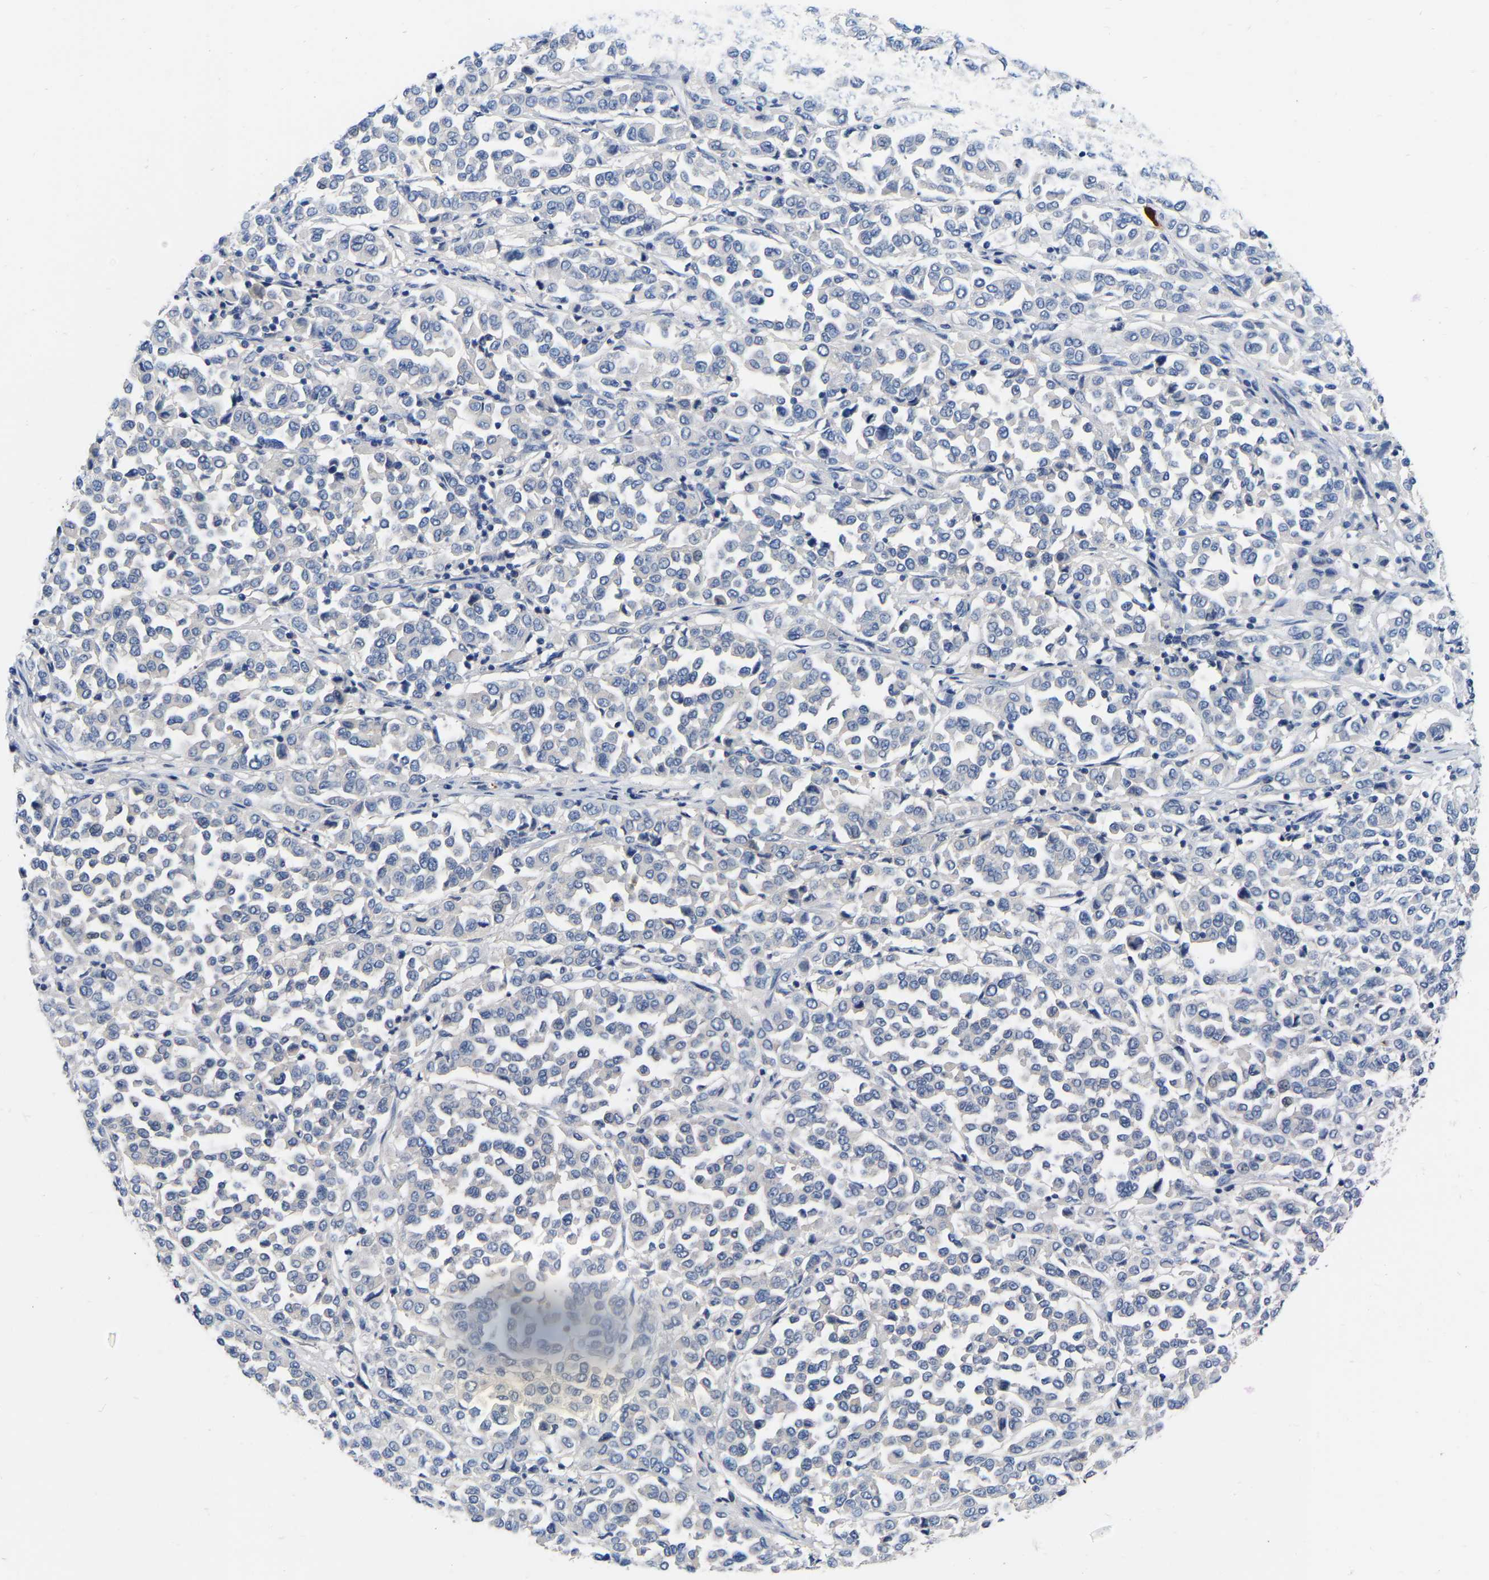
{"staining": {"intensity": "negative", "quantity": "none", "location": "none"}, "tissue": "melanoma", "cell_type": "Tumor cells", "image_type": "cancer", "snomed": [{"axis": "morphology", "description": "Malignant melanoma, Metastatic site"}, {"axis": "topography", "description": "Pancreas"}], "caption": "Tumor cells show no significant expression in malignant melanoma (metastatic site).", "gene": "RAB27B", "patient": {"sex": "female", "age": 30}}